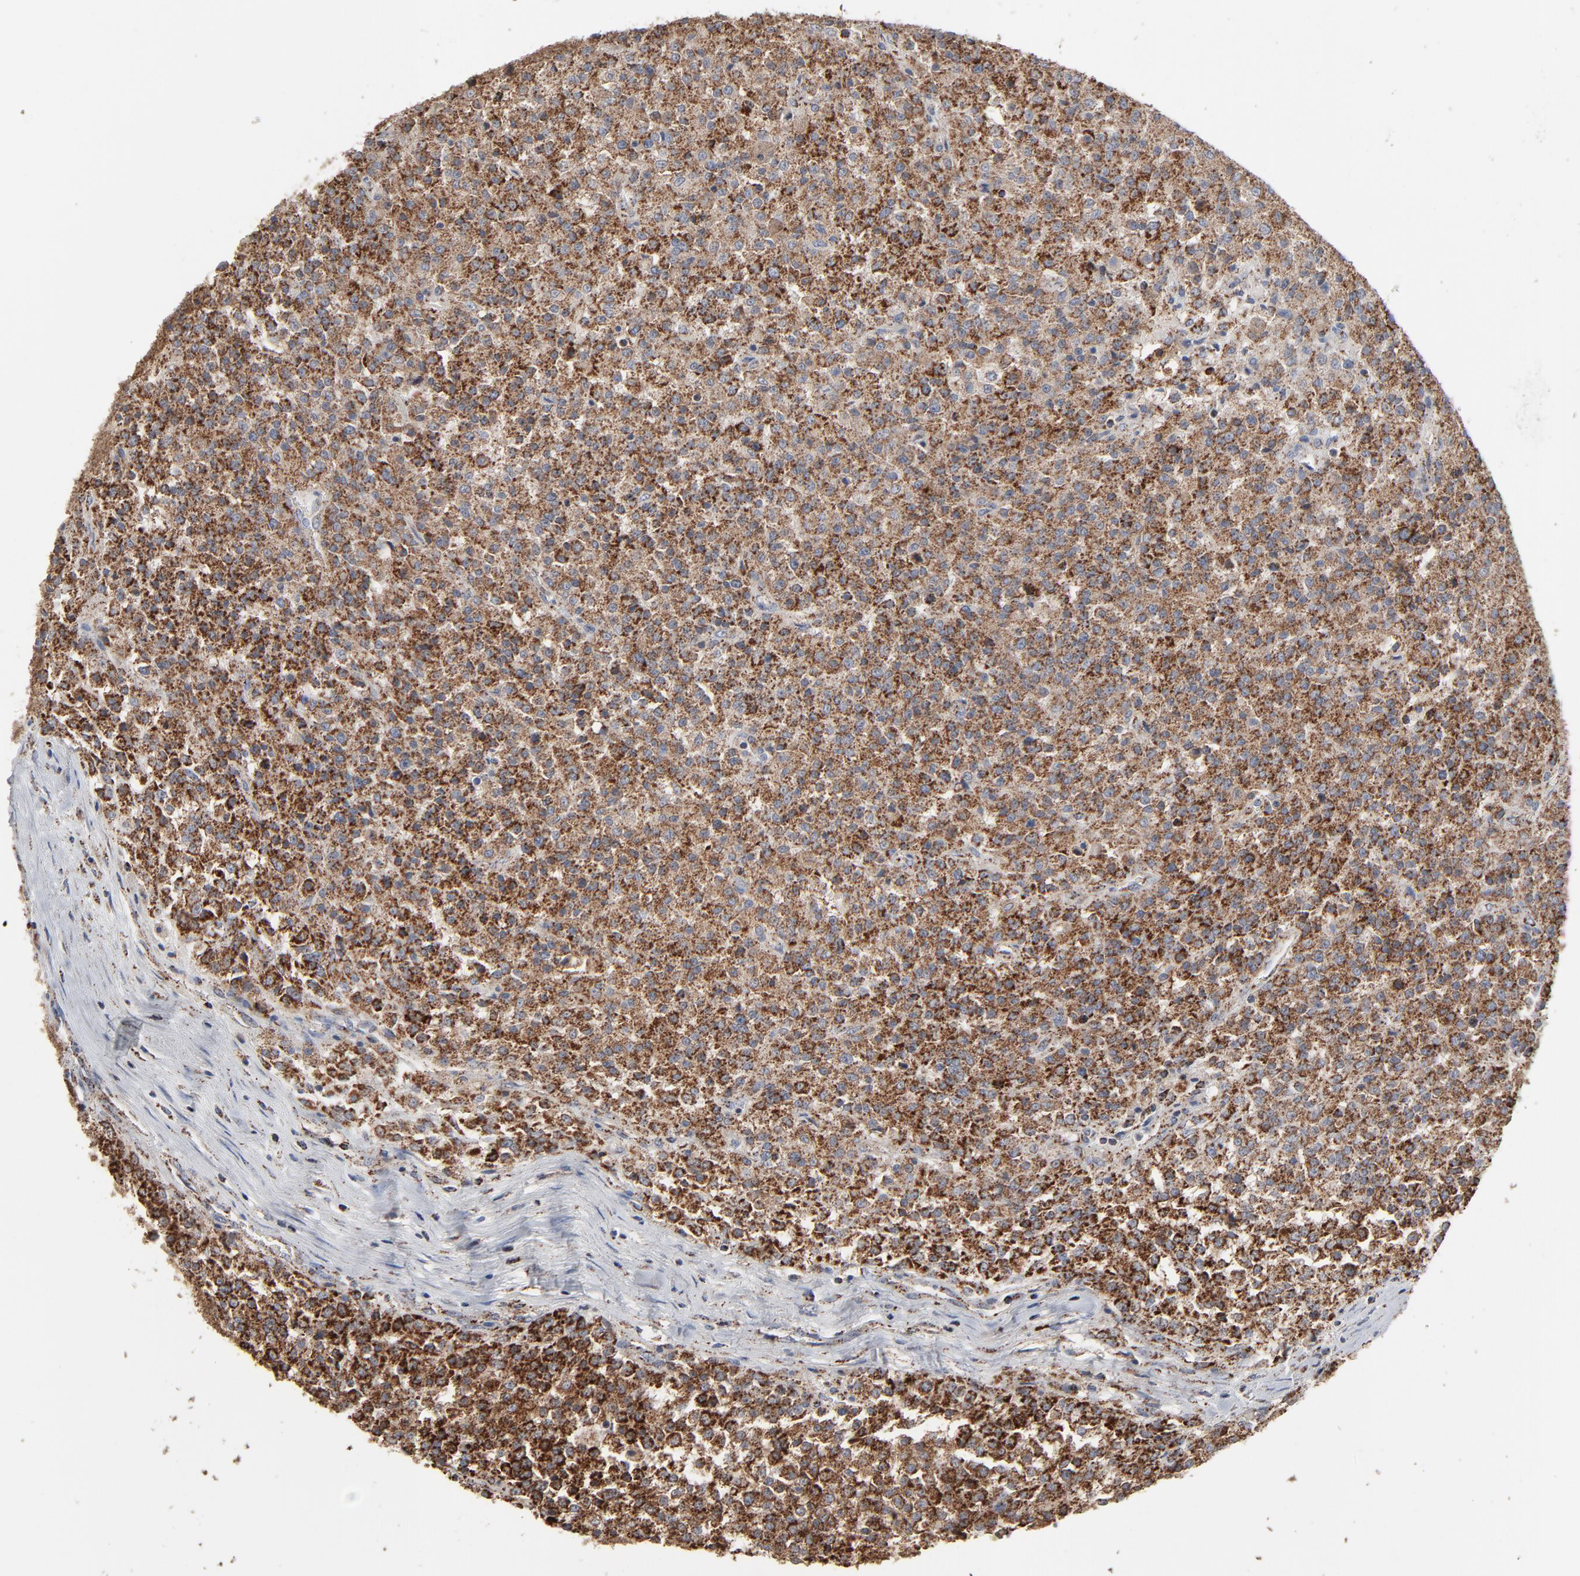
{"staining": {"intensity": "strong", "quantity": ">75%", "location": "cytoplasmic/membranous"}, "tissue": "testis cancer", "cell_type": "Tumor cells", "image_type": "cancer", "snomed": [{"axis": "morphology", "description": "Seminoma, NOS"}, {"axis": "topography", "description": "Testis"}], "caption": "There is high levels of strong cytoplasmic/membranous staining in tumor cells of testis cancer, as demonstrated by immunohistochemical staining (brown color).", "gene": "UQCRC1", "patient": {"sex": "male", "age": 59}}